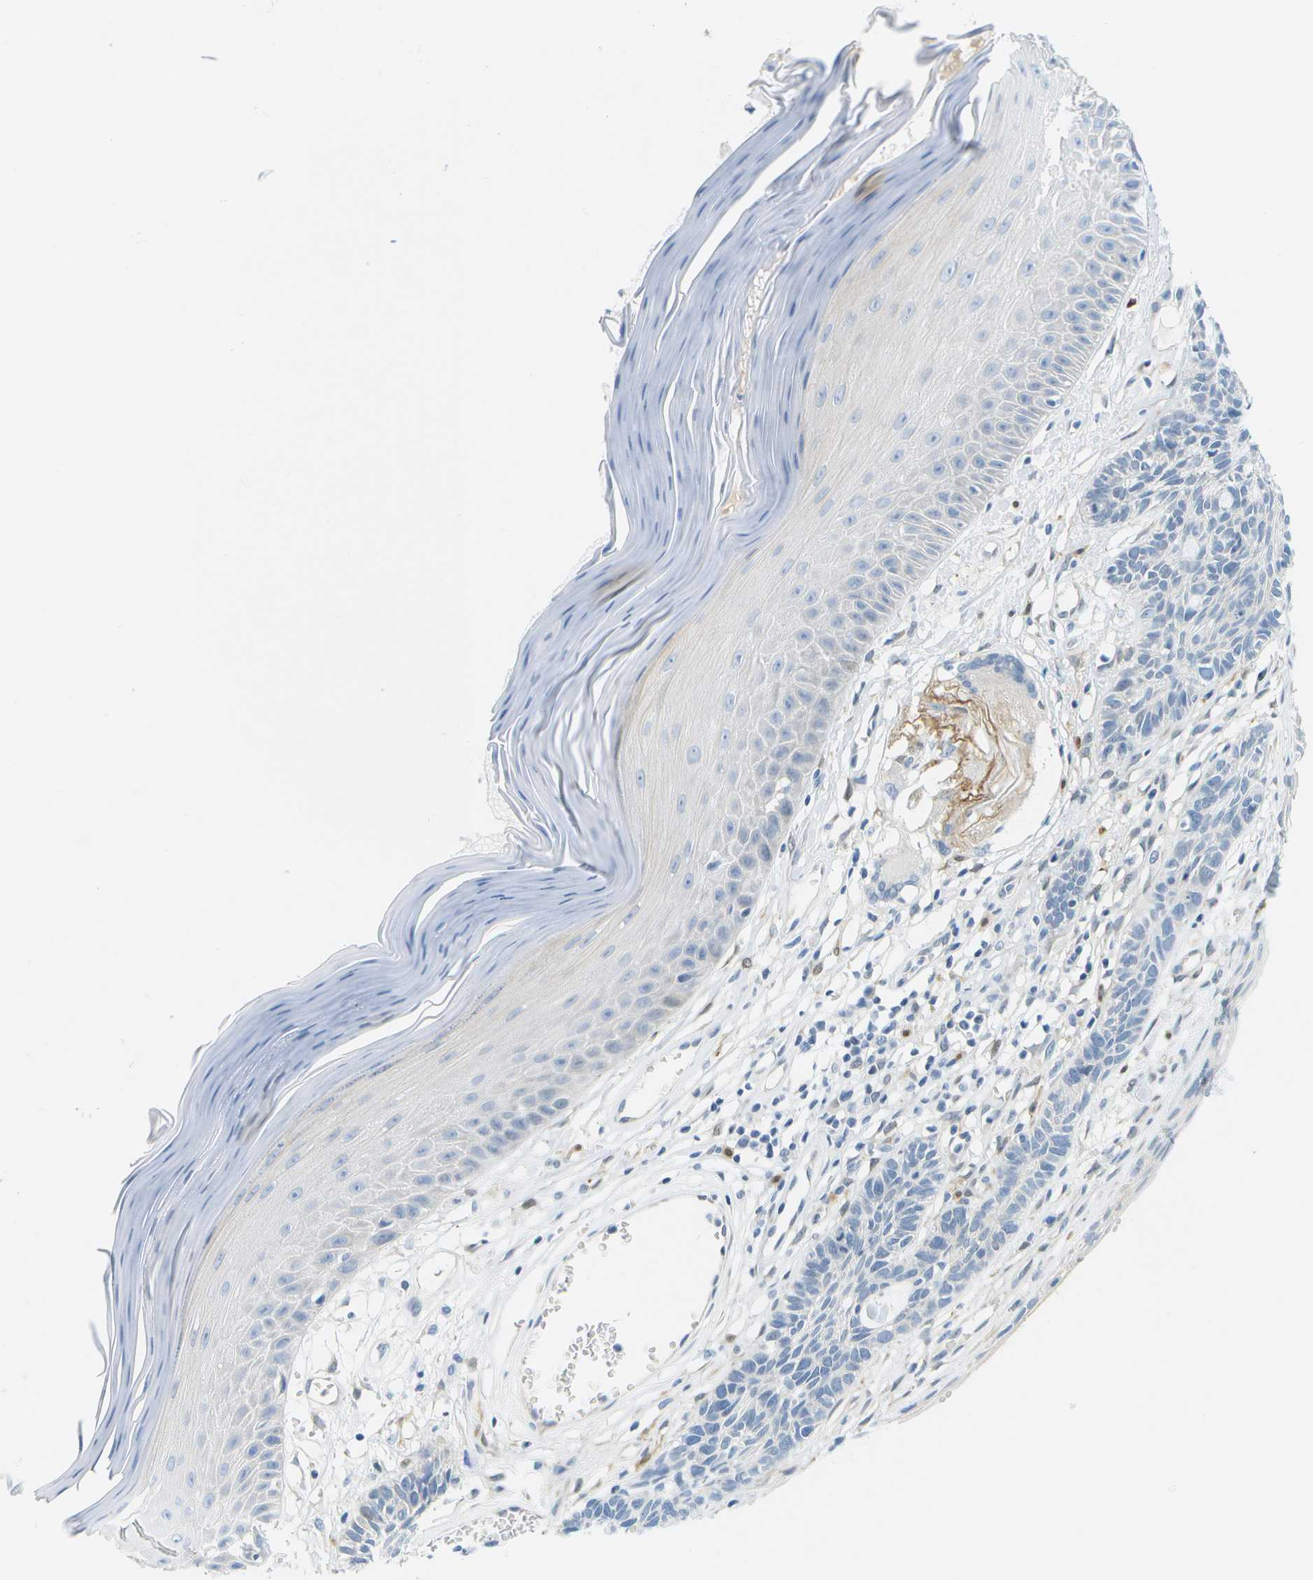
{"staining": {"intensity": "negative", "quantity": "none", "location": "none"}, "tissue": "skin cancer", "cell_type": "Tumor cells", "image_type": "cancer", "snomed": [{"axis": "morphology", "description": "Basal cell carcinoma"}, {"axis": "topography", "description": "Skin"}], "caption": "This is an immunohistochemistry (IHC) histopathology image of skin cancer (basal cell carcinoma). There is no positivity in tumor cells.", "gene": "CUL9", "patient": {"sex": "male", "age": 67}}